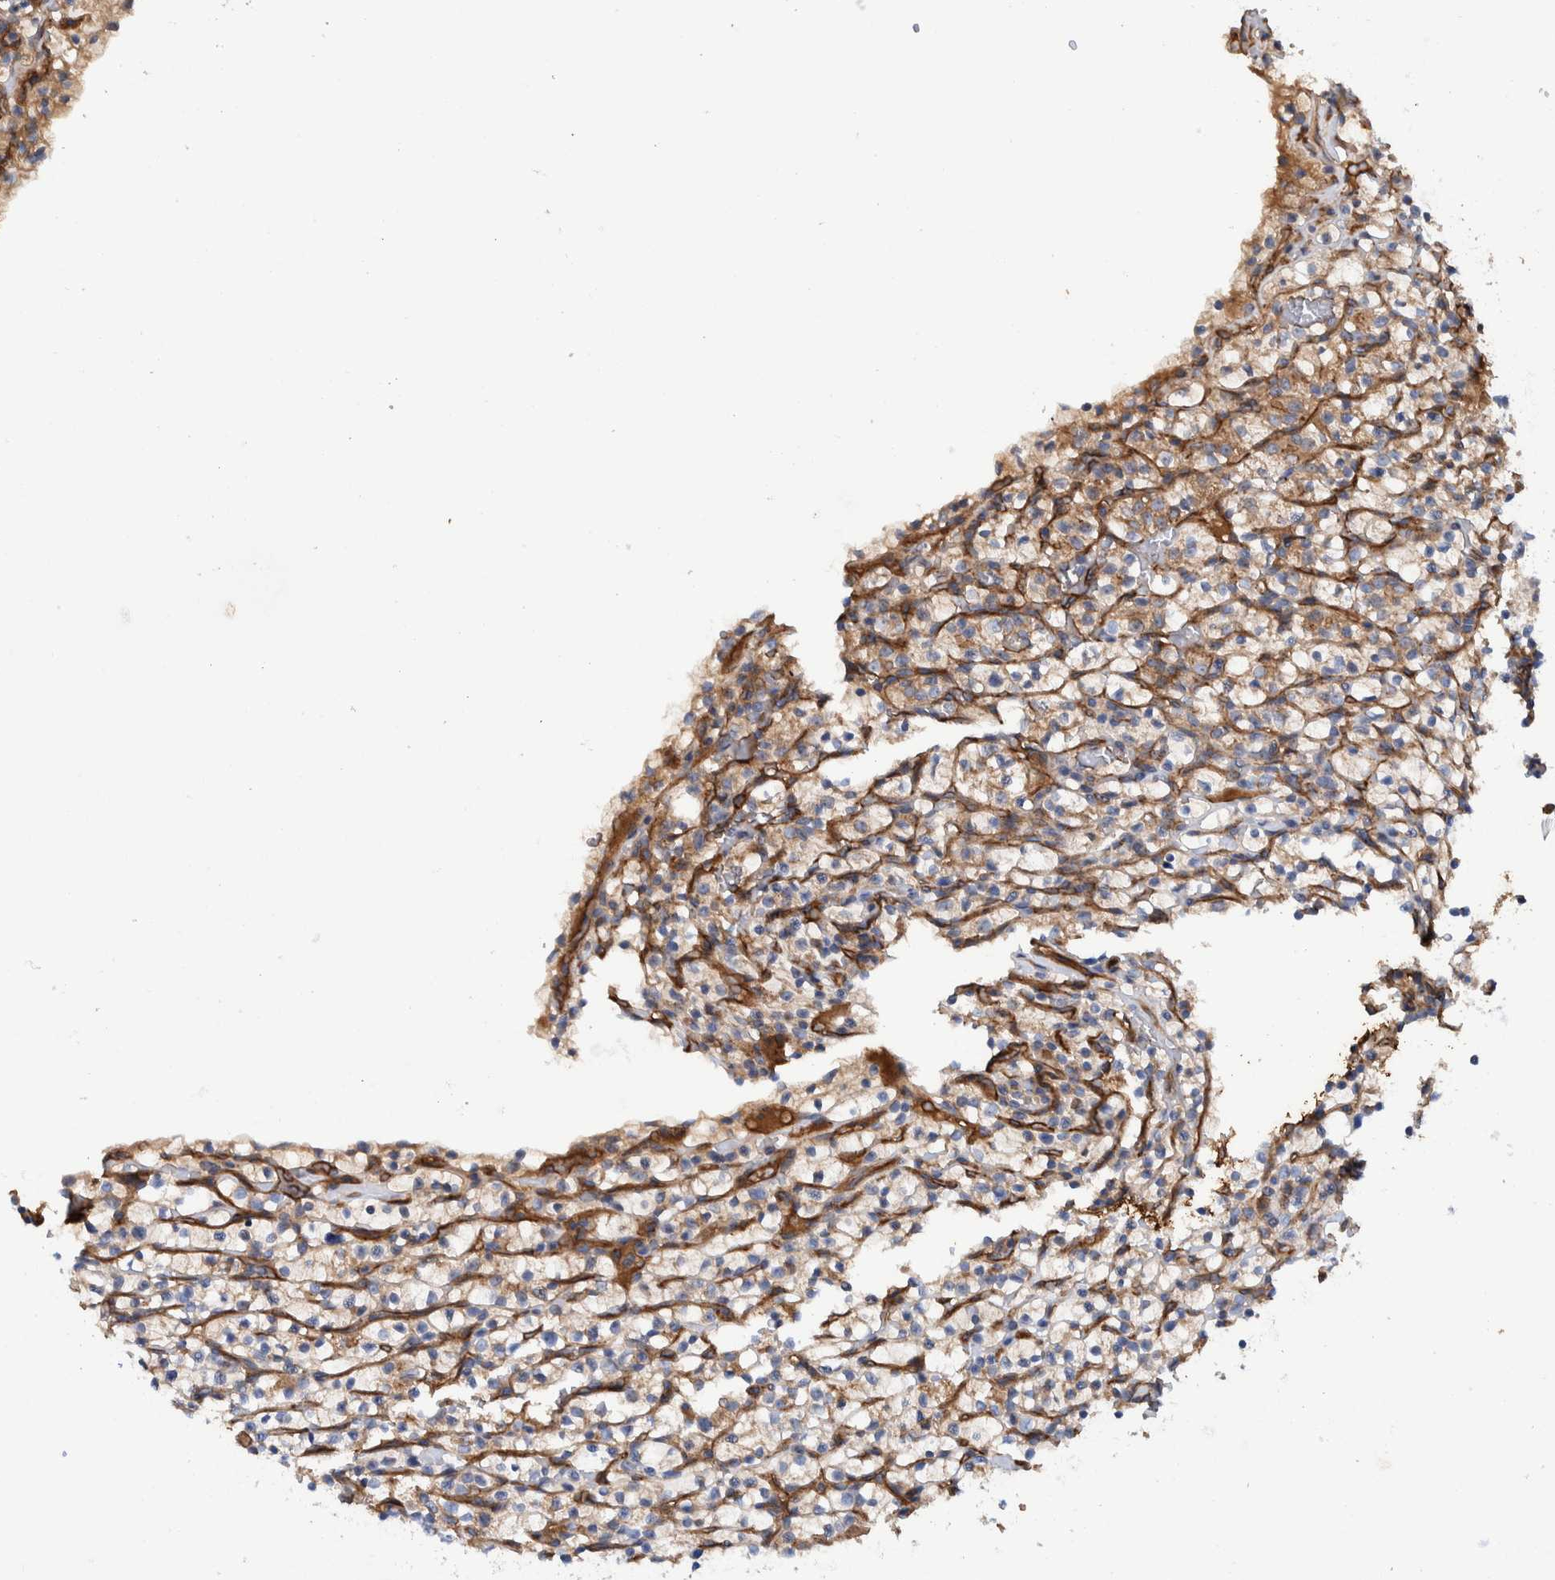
{"staining": {"intensity": "weak", "quantity": "<25%", "location": "cytoplasmic/membranous"}, "tissue": "renal cancer", "cell_type": "Tumor cells", "image_type": "cancer", "snomed": [{"axis": "morphology", "description": "Adenocarcinoma, NOS"}, {"axis": "topography", "description": "Kidney"}], "caption": "Renal adenocarcinoma stained for a protein using immunohistochemistry (IHC) exhibits no positivity tumor cells.", "gene": "SLC25A10", "patient": {"sex": "female", "age": 57}}